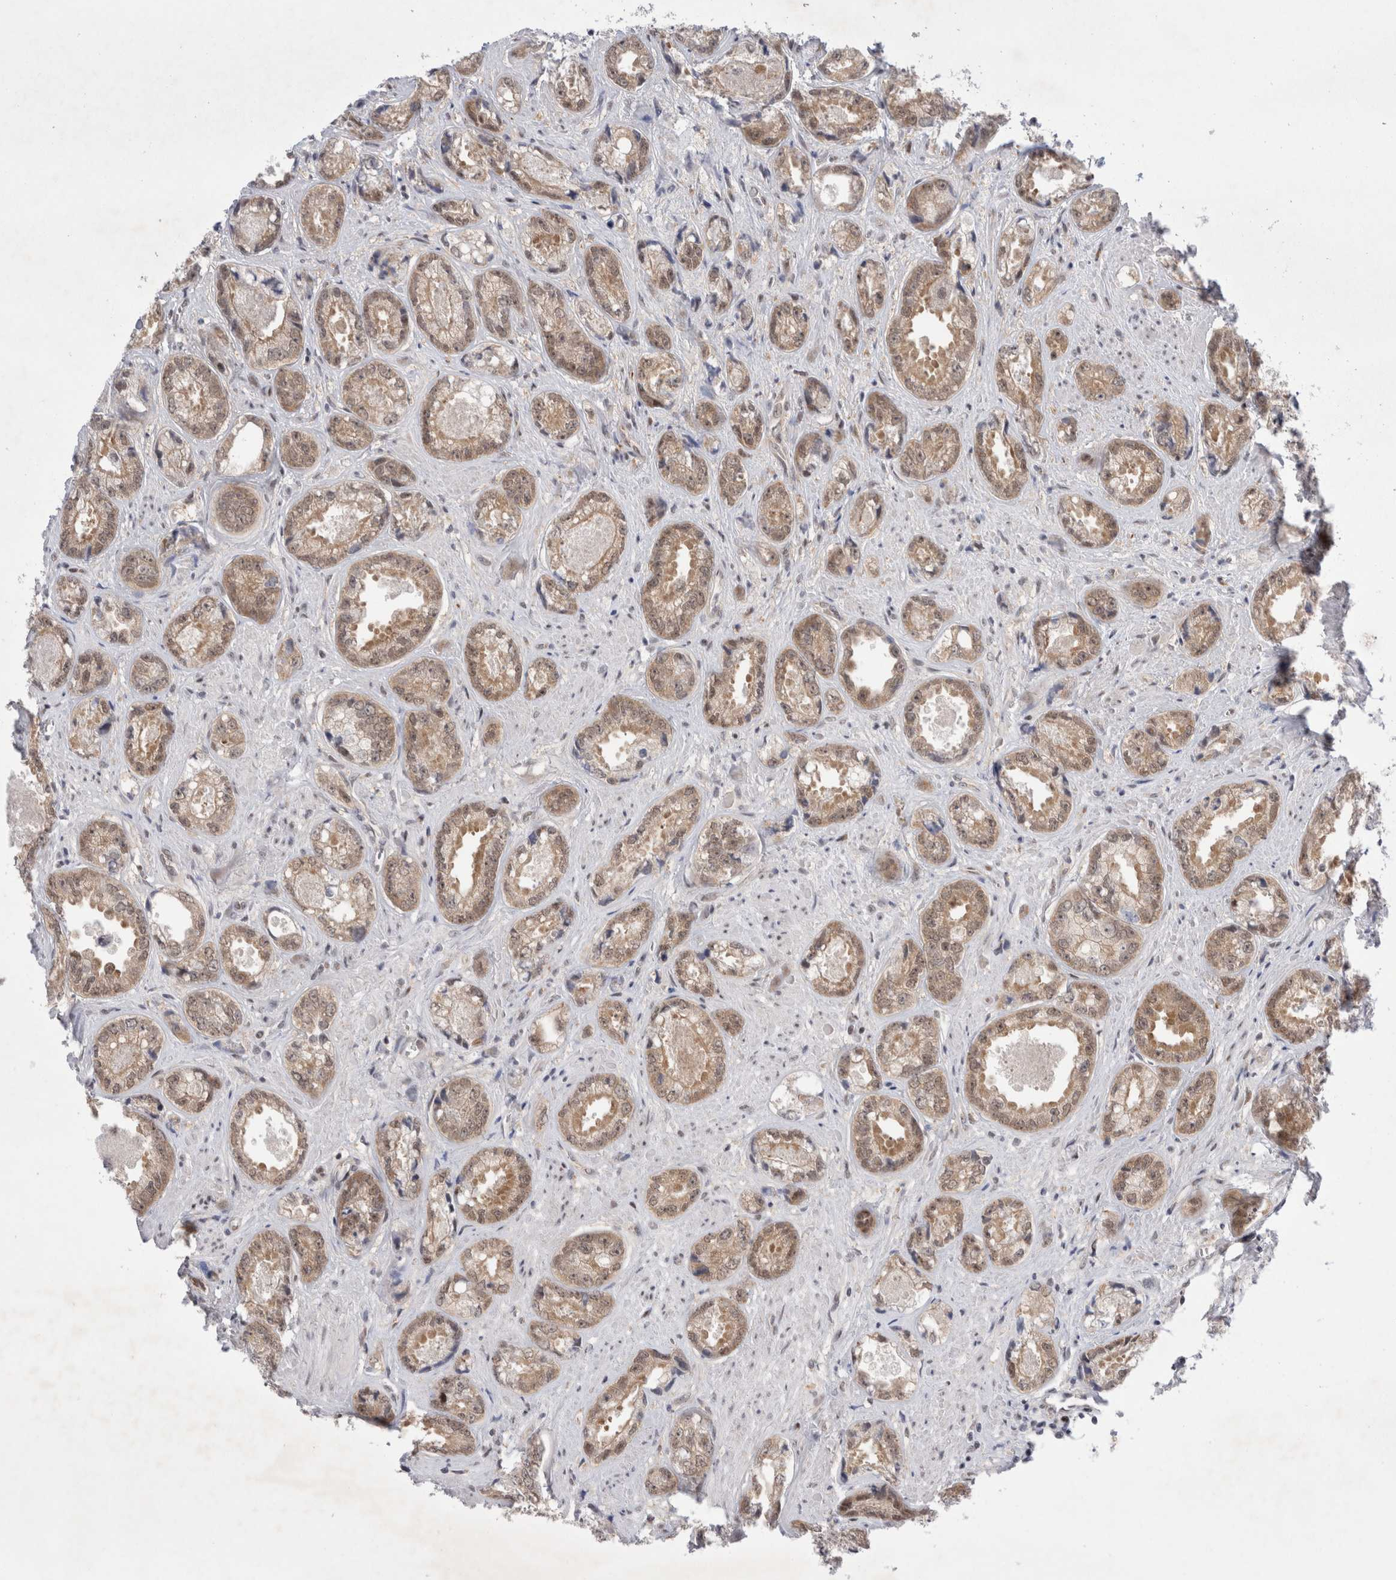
{"staining": {"intensity": "weak", "quantity": ">75%", "location": "cytoplasmic/membranous"}, "tissue": "prostate cancer", "cell_type": "Tumor cells", "image_type": "cancer", "snomed": [{"axis": "morphology", "description": "Adenocarcinoma, High grade"}, {"axis": "topography", "description": "Prostate"}], "caption": "Immunohistochemistry (IHC) (DAB) staining of prostate cancer displays weak cytoplasmic/membranous protein positivity in about >75% of tumor cells.", "gene": "WIPF2", "patient": {"sex": "male", "age": 61}}